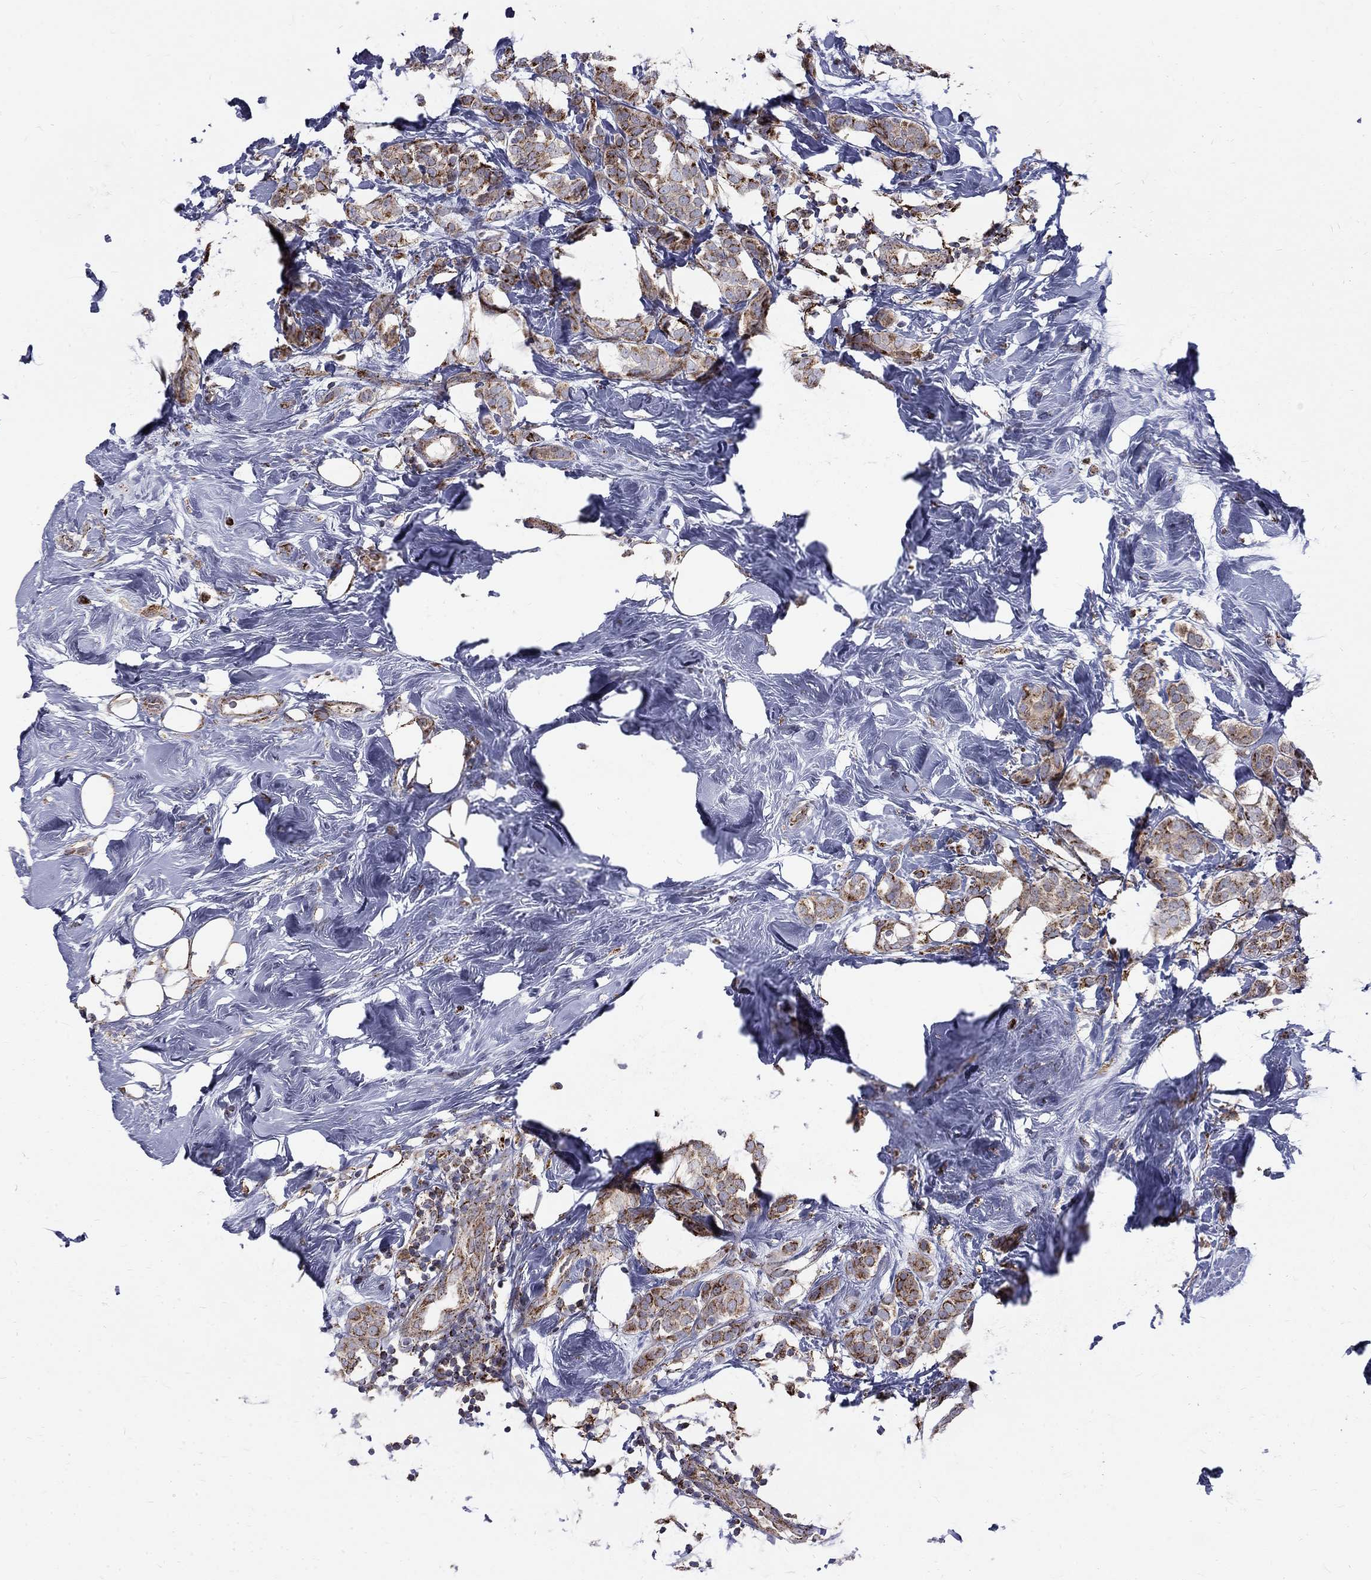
{"staining": {"intensity": "moderate", "quantity": ">75%", "location": "cytoplasmic/membranous"}, "tissue": "breast cancer", "cell_type": "Tumor cells", "image_type": "cancer", "snomed": [{"axis": "morphology", "description": "Lobular carcinoma"}, {"axis": "topography", "description": "Breast"}], "caption": "The immunohistochemical stain shows moderate cytoplasmic/membranous staining in tumor cells of breast lobular carcinoma tissue. The protein of interest is shown in brown color, while the nuclei are stained blue.", "gene": "ALDH1B1", "patient": {"sex": "female", "age": 49}}